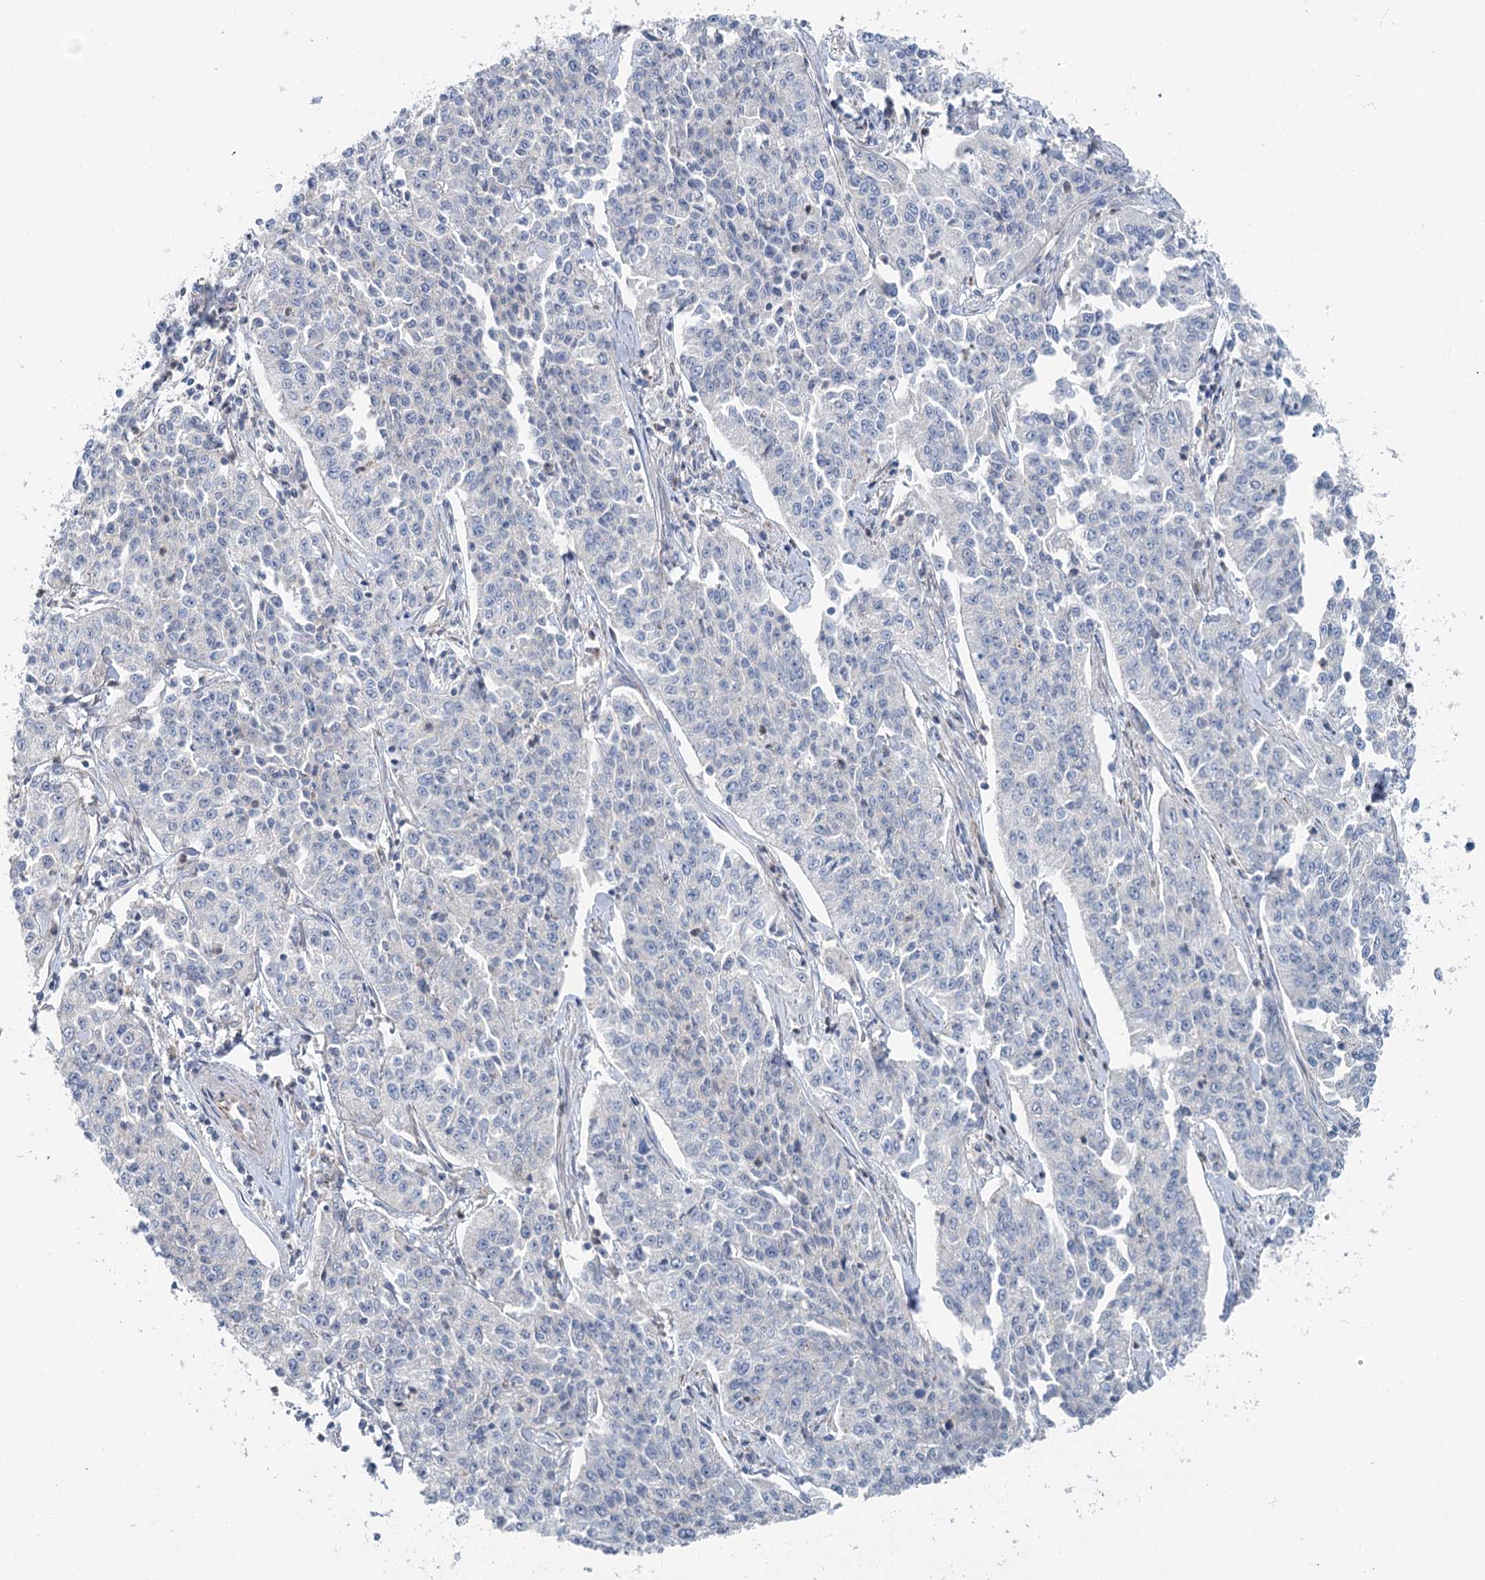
{"staining": {"intensity": "negative", "quantity": "none", "location": "none"}, "tissue": "cervical cancer", "cell_type": "Tumor cells", "image_type": "cancer", "snomed": [{"axis": "morphology", "description": "Squamous cell carcinoma, NOS"}, {"axis": "topography", "description": "Cervix"}], "caption": "This is a image of IHC staining of squamous cell carcinoma (cervical), which shows no expression in tumor cells. (IHC, brightfield microscopy, high magnification).", "gene": "MARK2", "patient": {"sex": "female", "age": 35}}